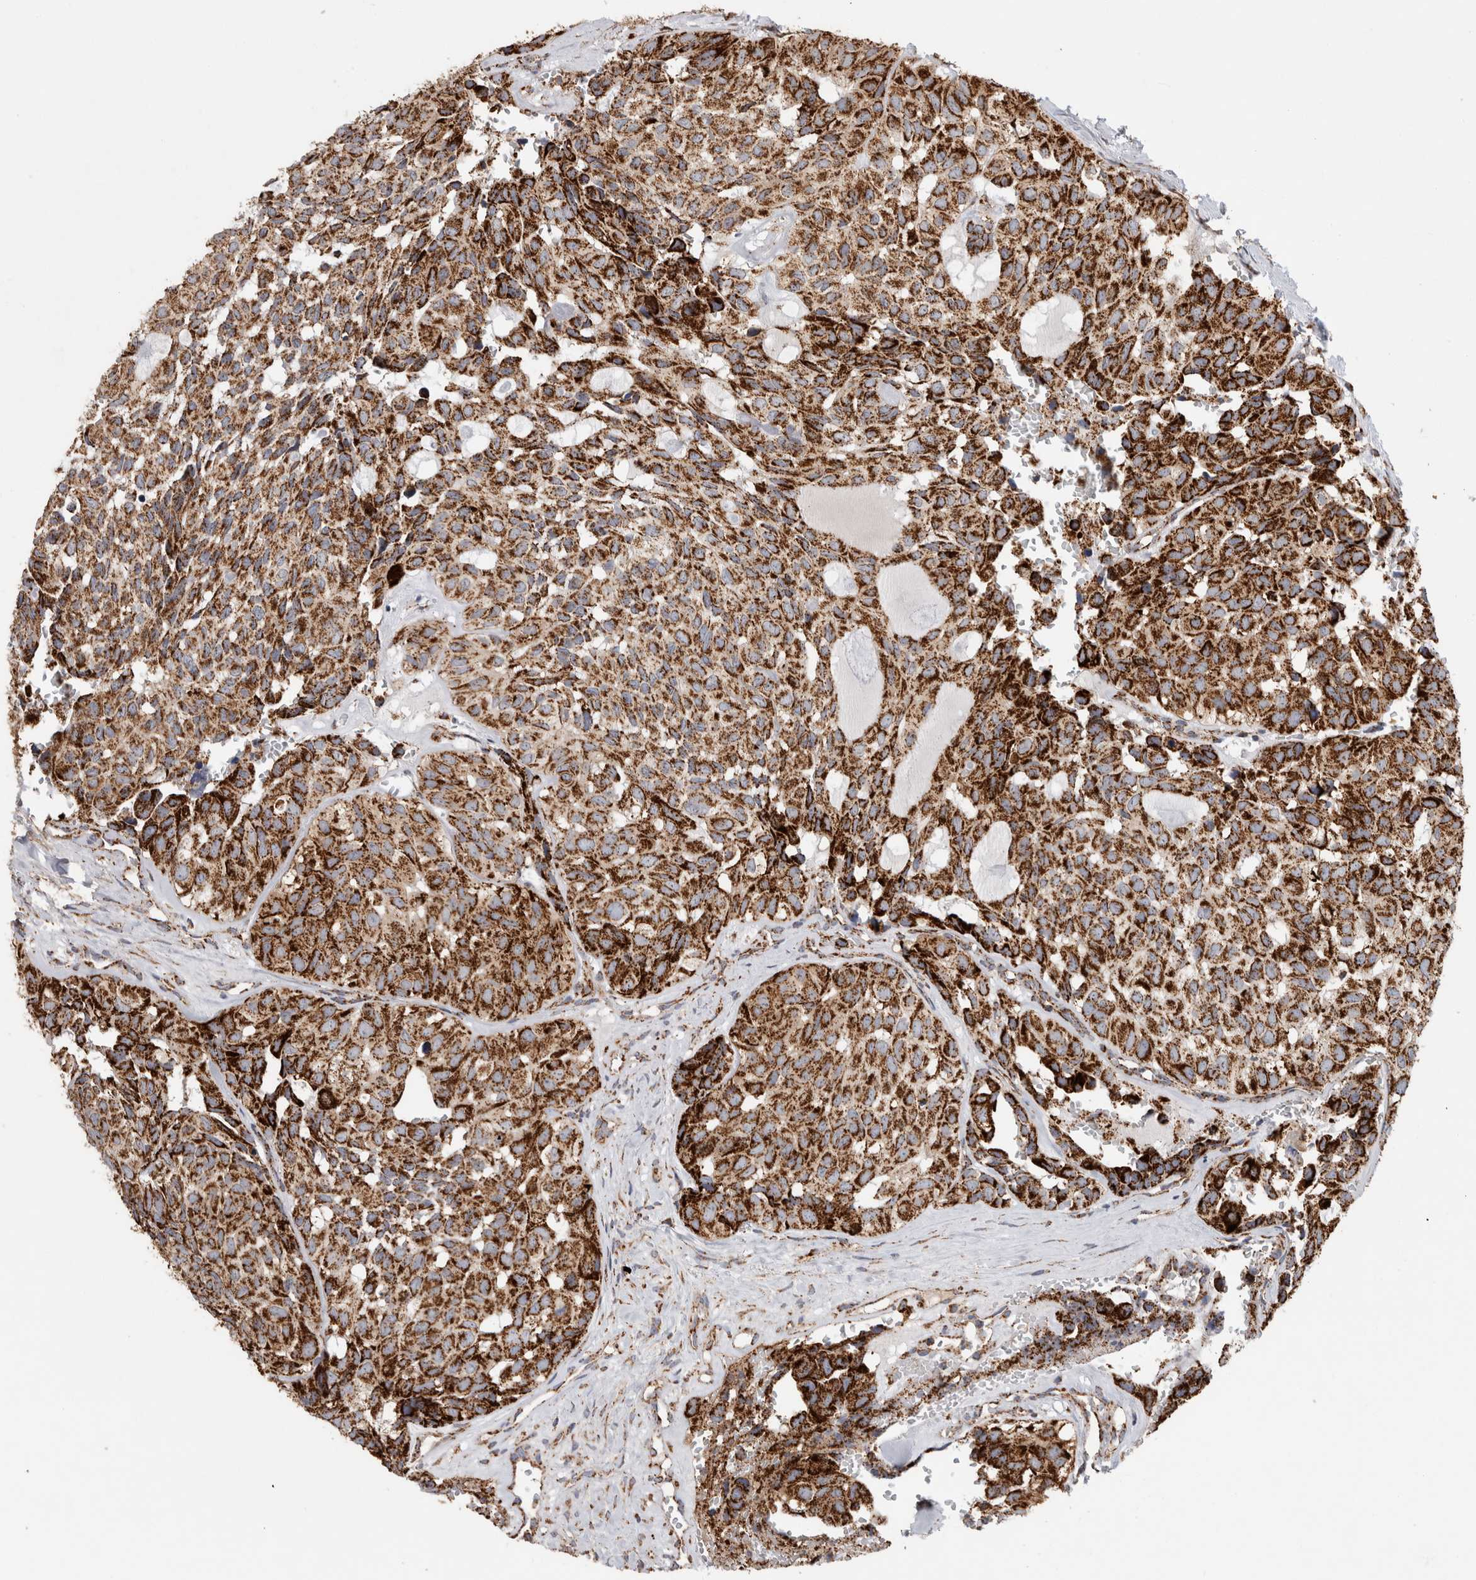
{"staining": {"intensity": "strong", "quantity": ">75%", "location": "cytoplasmic/membranous"}, "tissue": "head and neck cancer", "cell_type": "Tumor cells", "image_type": "cancer", "snomed": [{"axis": "morphology", "description": "Adenocarcinoma, NOS"}, {"axis": "topography", "description": "Salivary gland, NOS"}, {"axis": "topography", "description": "Head-Neck"}], "caption": "Immunohistochemistry (IHC) histopathology image of neoplastic tissue: head and neck cancer stained using IHC displays high levels of strong protein expression localized specifically in the cytoplasmic/membranous of tumor cells, appearing as a cytoplasmic/membranous brown color.", "gene": "IARS2", "patient": {"sex": "female", "age": 76}}